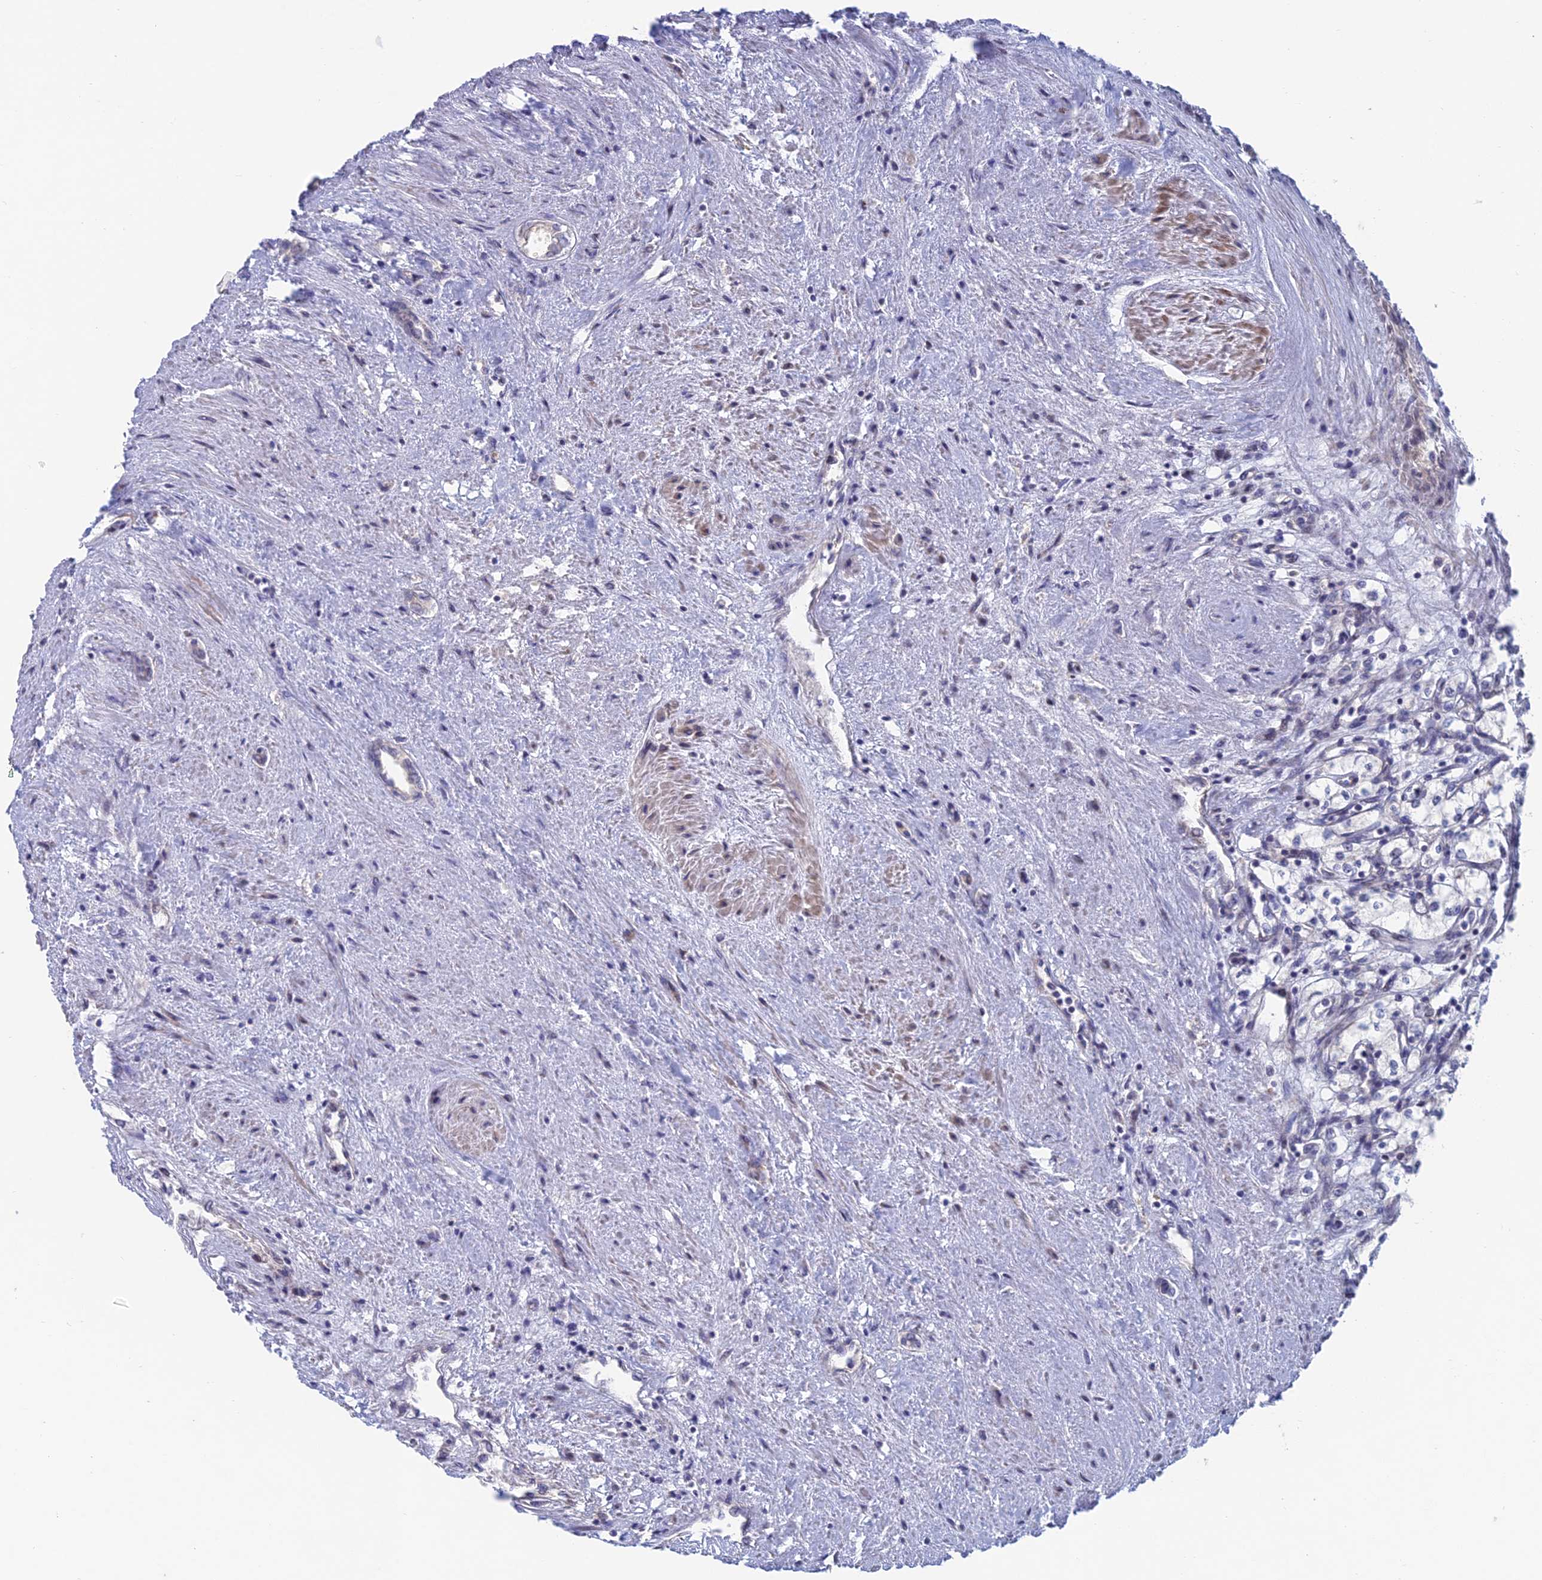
{"staining": {"intensity": "negative", "quantity": "none", "location": "none"}, "tissue": "renal cancer", "cell_type": "Tumor cells", "image_type": "cancer", "snomed": [{"axis": "morphology", "description": "Adenocarcinoma, NOS"}, {"axis": "topography", "description": "Kidney"}], "caption": "High power microscopy micrograph of an immunohistochemistry (IHC) micrograph of adenocarcinoma (renal), revealing no significant positivity in tumor cells. (Stains: DAB immunohistochemistry (IHC) with hematoxylin counter stain, Microscopy: brightfield microscopy at high magnification).", "gene": "USP37", "patient": {"sex": "male", "age": 59}}